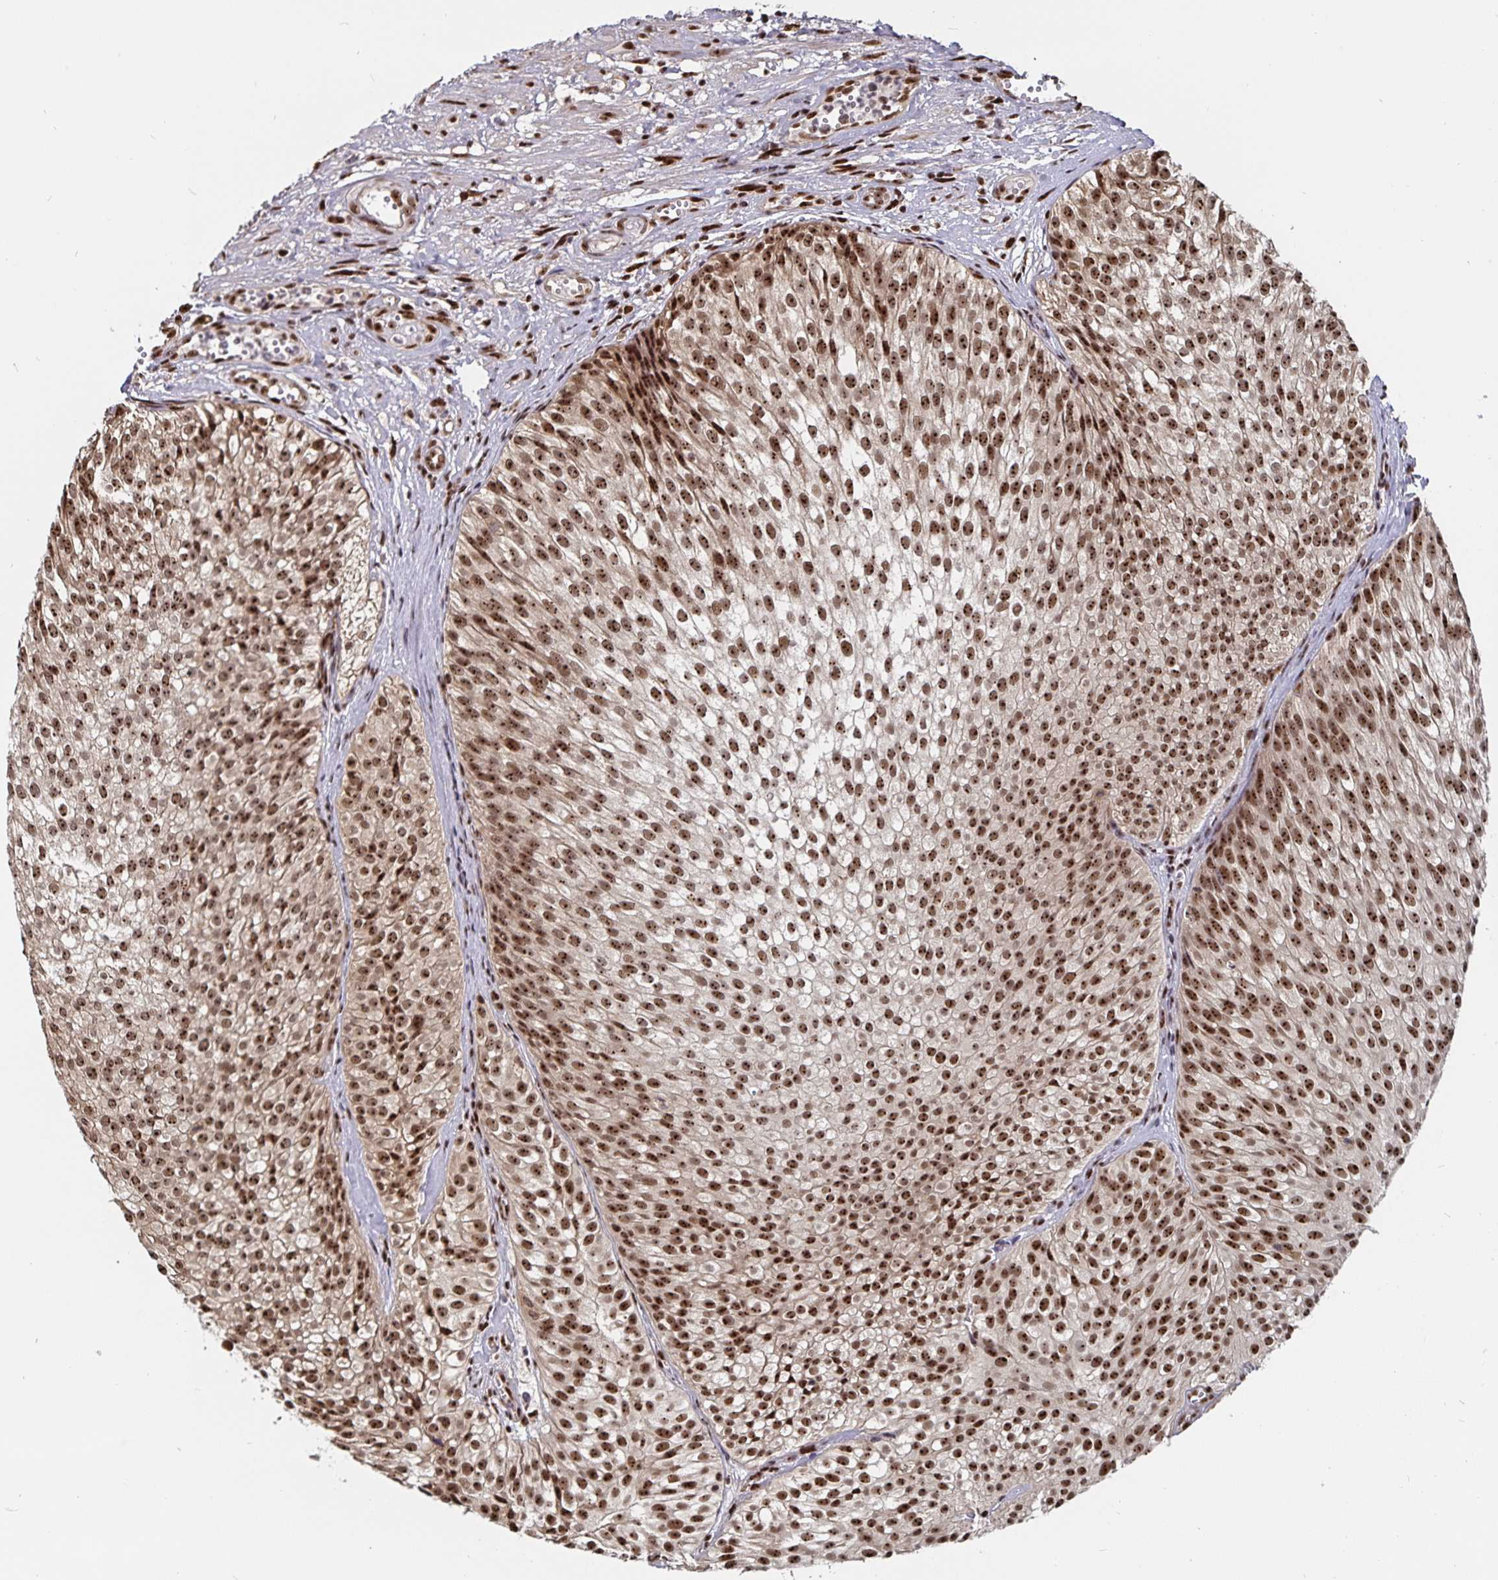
{"staining": {"intensity": "moderate", "quantity": ">75%", "location": "nuclear"}, "tissue": "urothelial cancer", "cell_type": "Tumor cells", "image_type": "cancer", "snomed": [{"axis": "morphology", "description": "Urothelial carcinoma, Low grade"}, {"axis": "topography", "description": "Urinary bladder"}], "caption": "Immunohistochemistry (IHC) of human urothelial cancer shows medium levels of moderate nuclear staining in approximately >75% of tumor cells. The protein is stained brown, and the nuclei are stained in blue (DAB (3,3'-diaminobenzidine) IHC with brightfield microscopy, high magnification).", "gene": "LAS1L", "patient": {"sex": "male", "age": 91}}